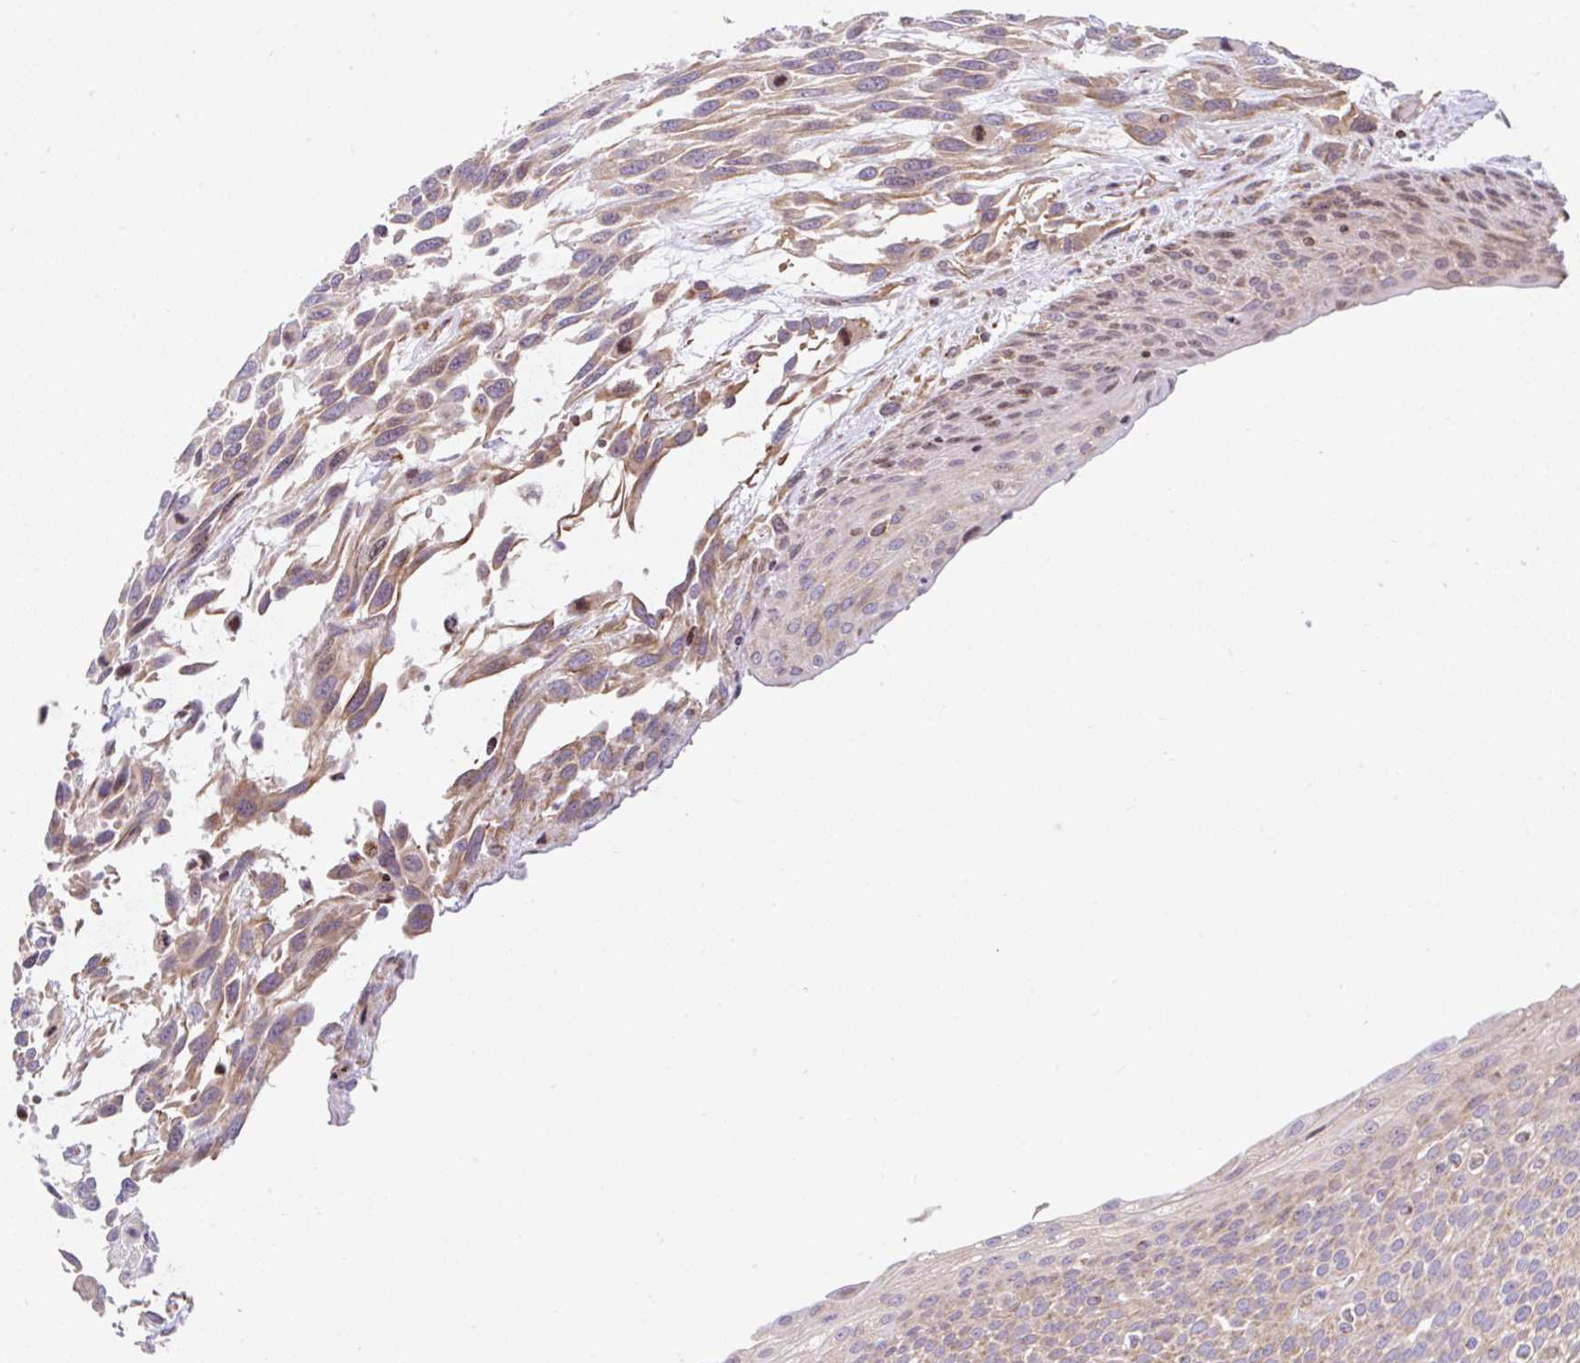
{"staining": {"intensity": "weak", "quantity": ">75%", "location": "cytoplasmic/membranous"}, "tissue": "urothelial cancer", "cell_type": "Tumor cells", "image_type": "cancer", "snomed": [{"axis": "morphology", "description": "Urothelial carcinoma, High grade"}, {"axis": "topography", "description": "Urinary bladder"}], "caption": "Protein staining displays weak cytoplasmic/membranous staining in about >75% of tumor cells in urothelial carcinoma (high-grade). (IHC, brightfield microscopy, high magnification).", "gene": "FIGNL1", "patient": {"sex": "female", "age": 70}}